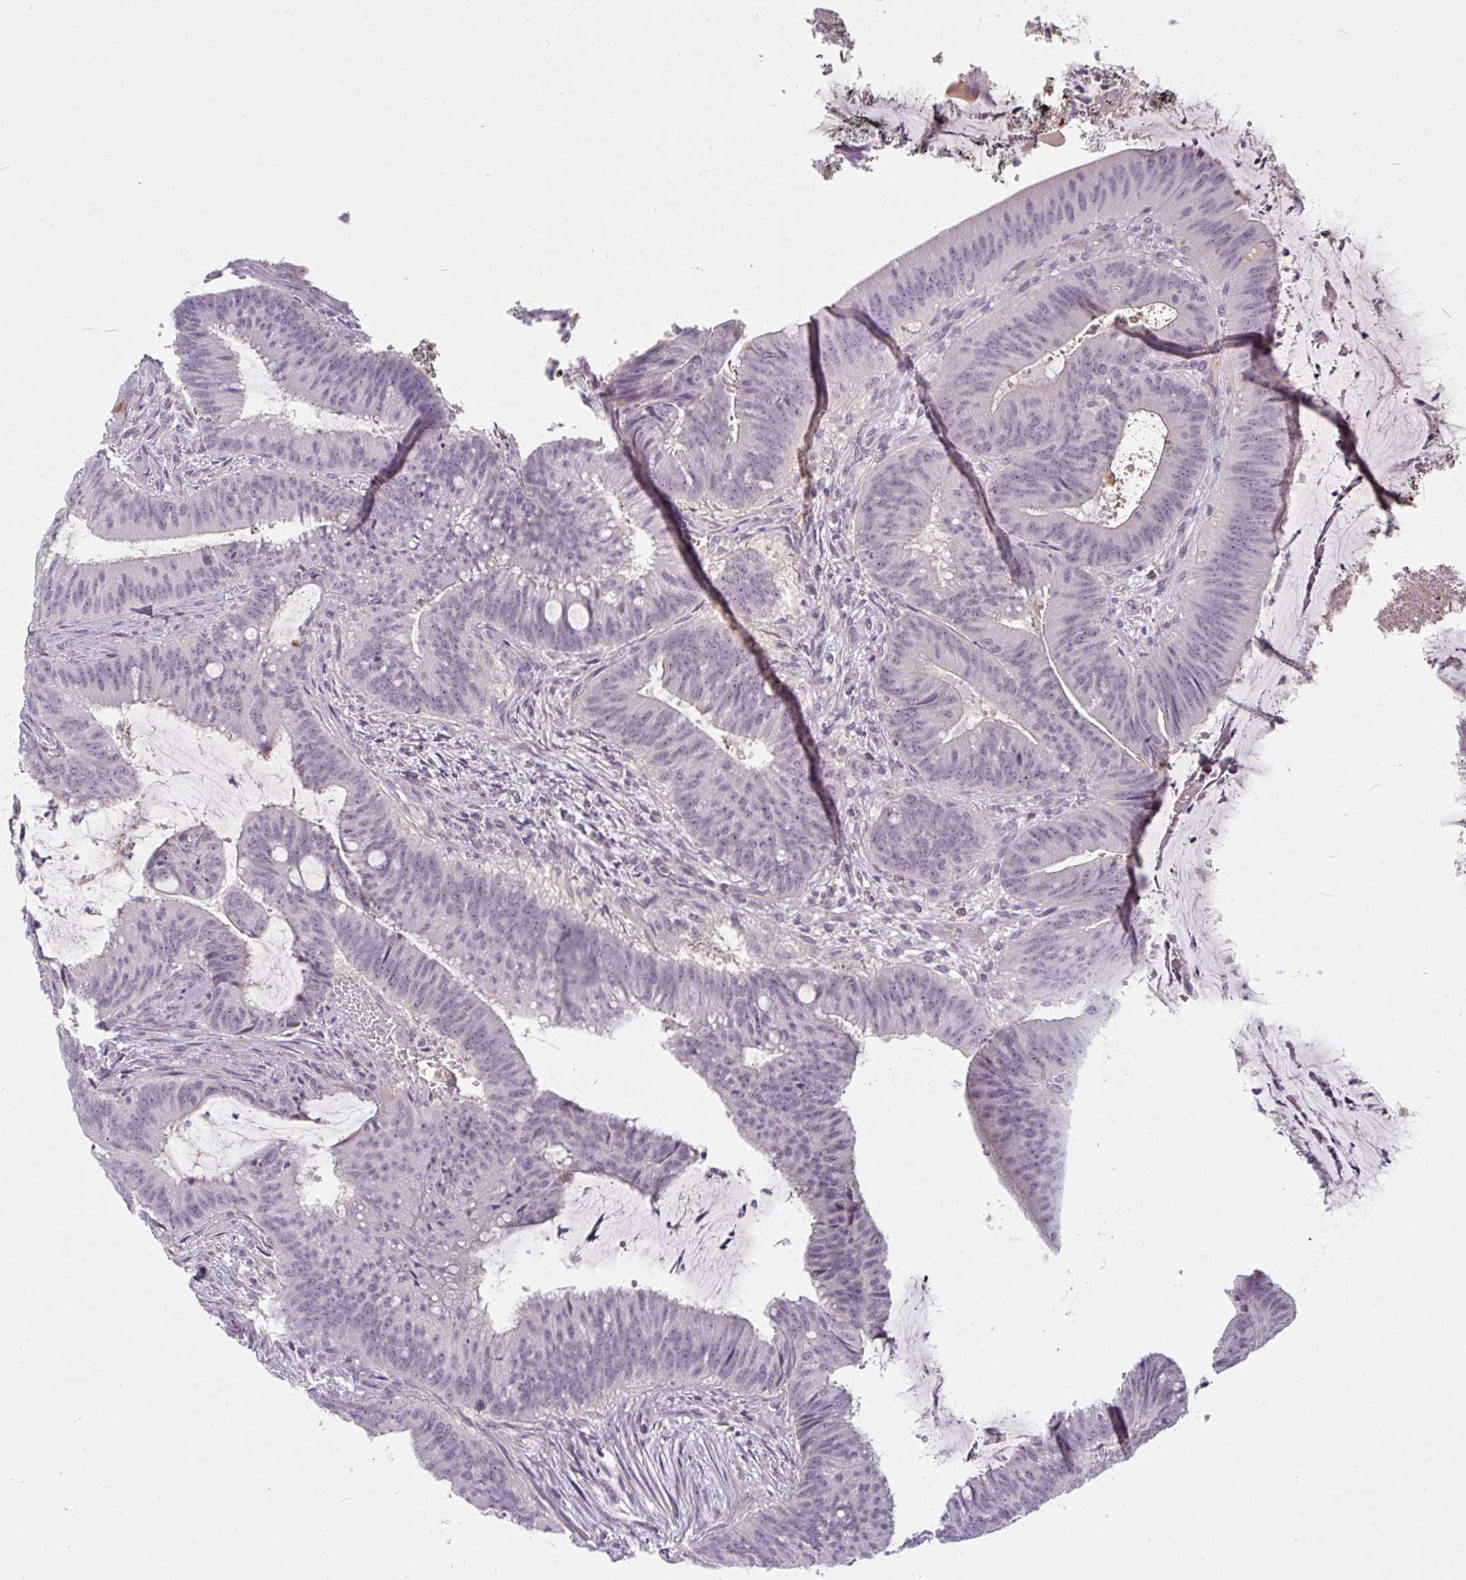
{"staining": {"intensity": "weak", "quantity": "25%-75%", "location": "nuclear"}, "tissue": "colorectal cancer", "cell_type": "Tumor cells", "image_type": "cancer", "snomed": [{"axis": "morphology", "description": "Adenocarcinoma, NOS"}, {"axis": "topography", "description": "Colon"}], "caption": "Adenocarcinoma (colorectal) was stained to show a protein in brown. There is low levels of weak nuclear positivity in about 25%-75% of tumor cells. The protein of interest is shown in brown color, while the nuclei are stained blue.", "gene": "PPFIA4", "patient": {"sex": "female", "age": 43}}